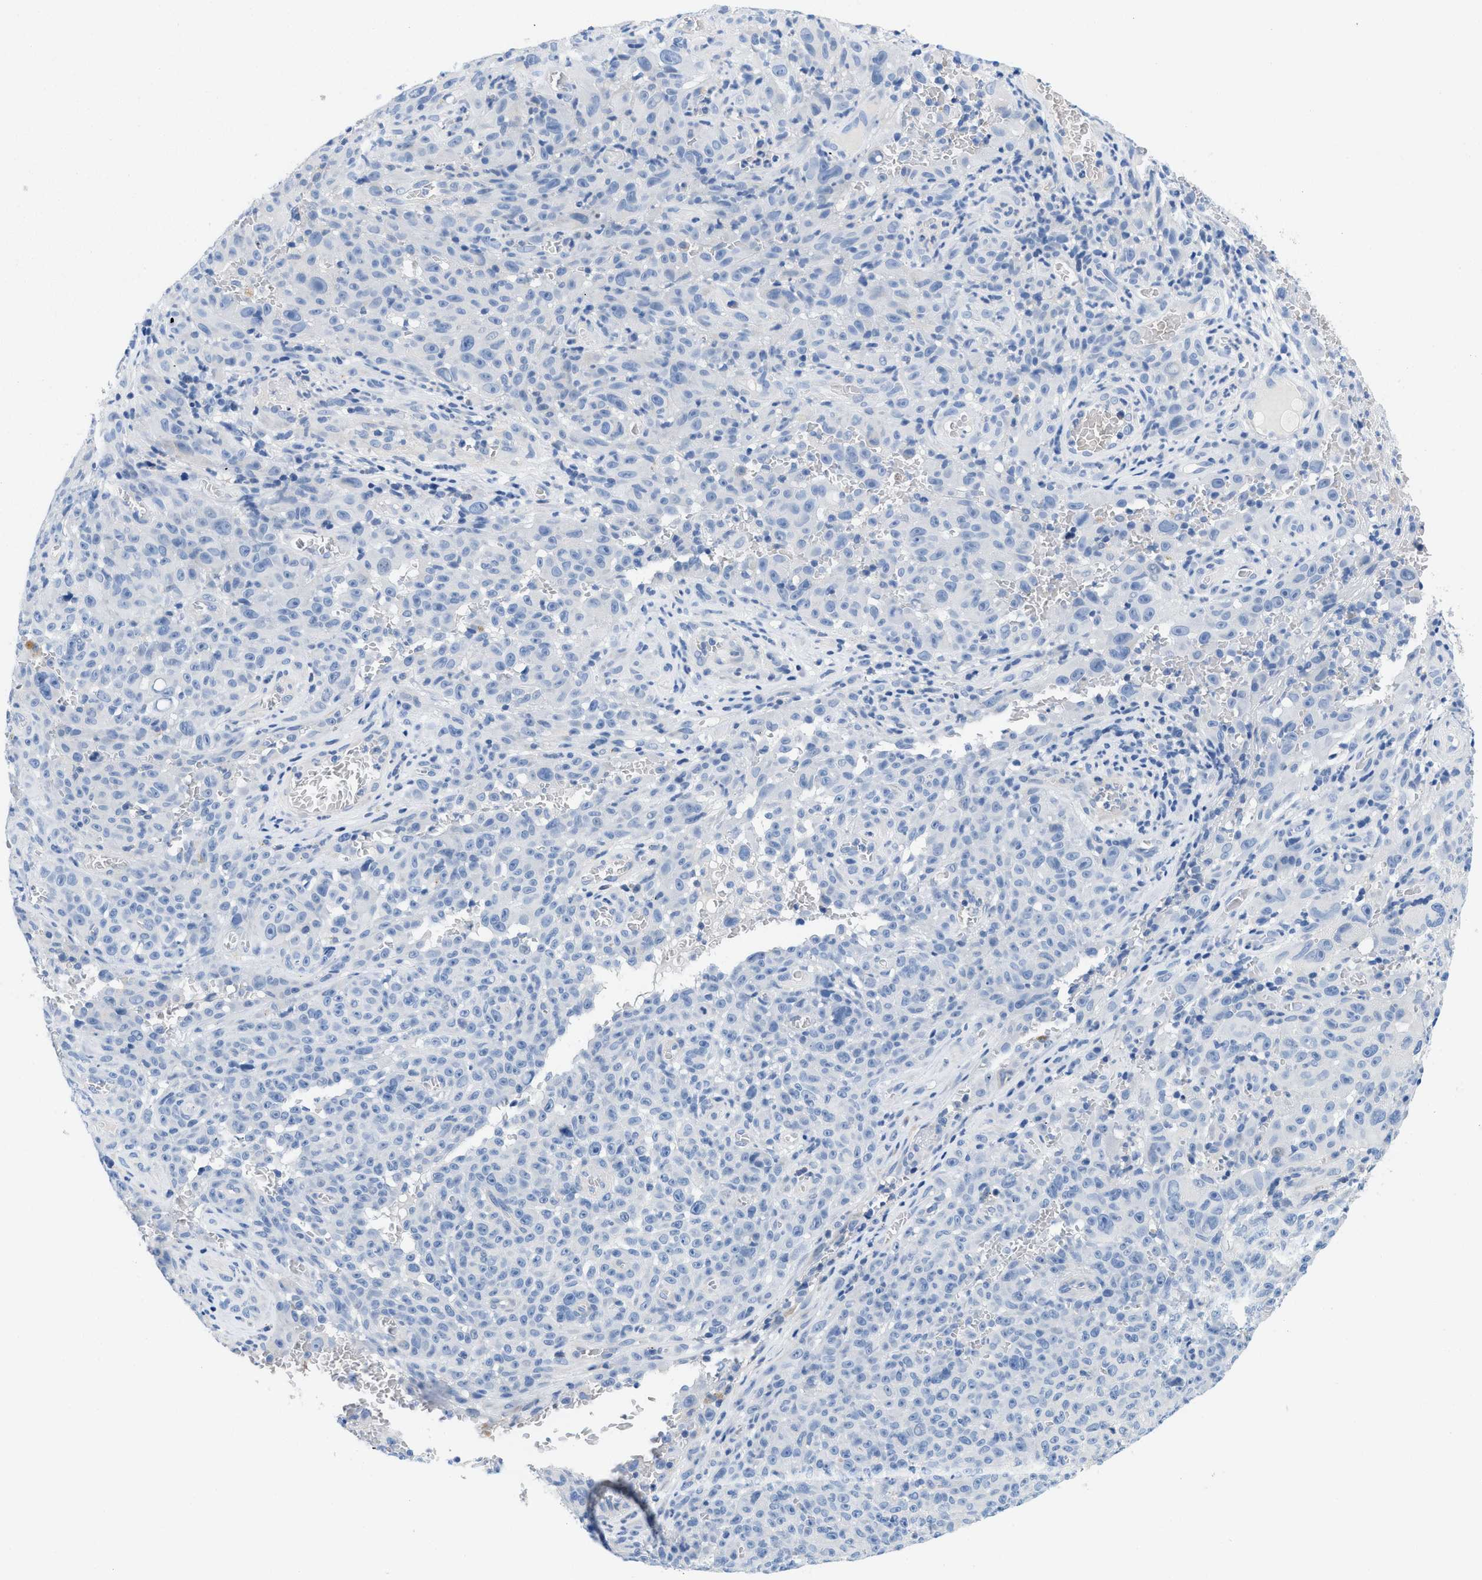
{"staining": {"intensity": "negative", "quantity": "none", "location": "none"}, "tissue": "melanoma", "cell_type": "Tumor cells", "image_type": "cancer", "snomed": [{"axis": "morphology", "description": "Malignant melanoma, NOS"}, {"axis": "topography", "description": "Skin"}], "caption": "A high-resolution image shows immunohistochemistry staining of melanoma, which exhibits no significant staining in tumor cells.", "gene": "BPGM", "patient": {"sex": "female", "age": 82}}